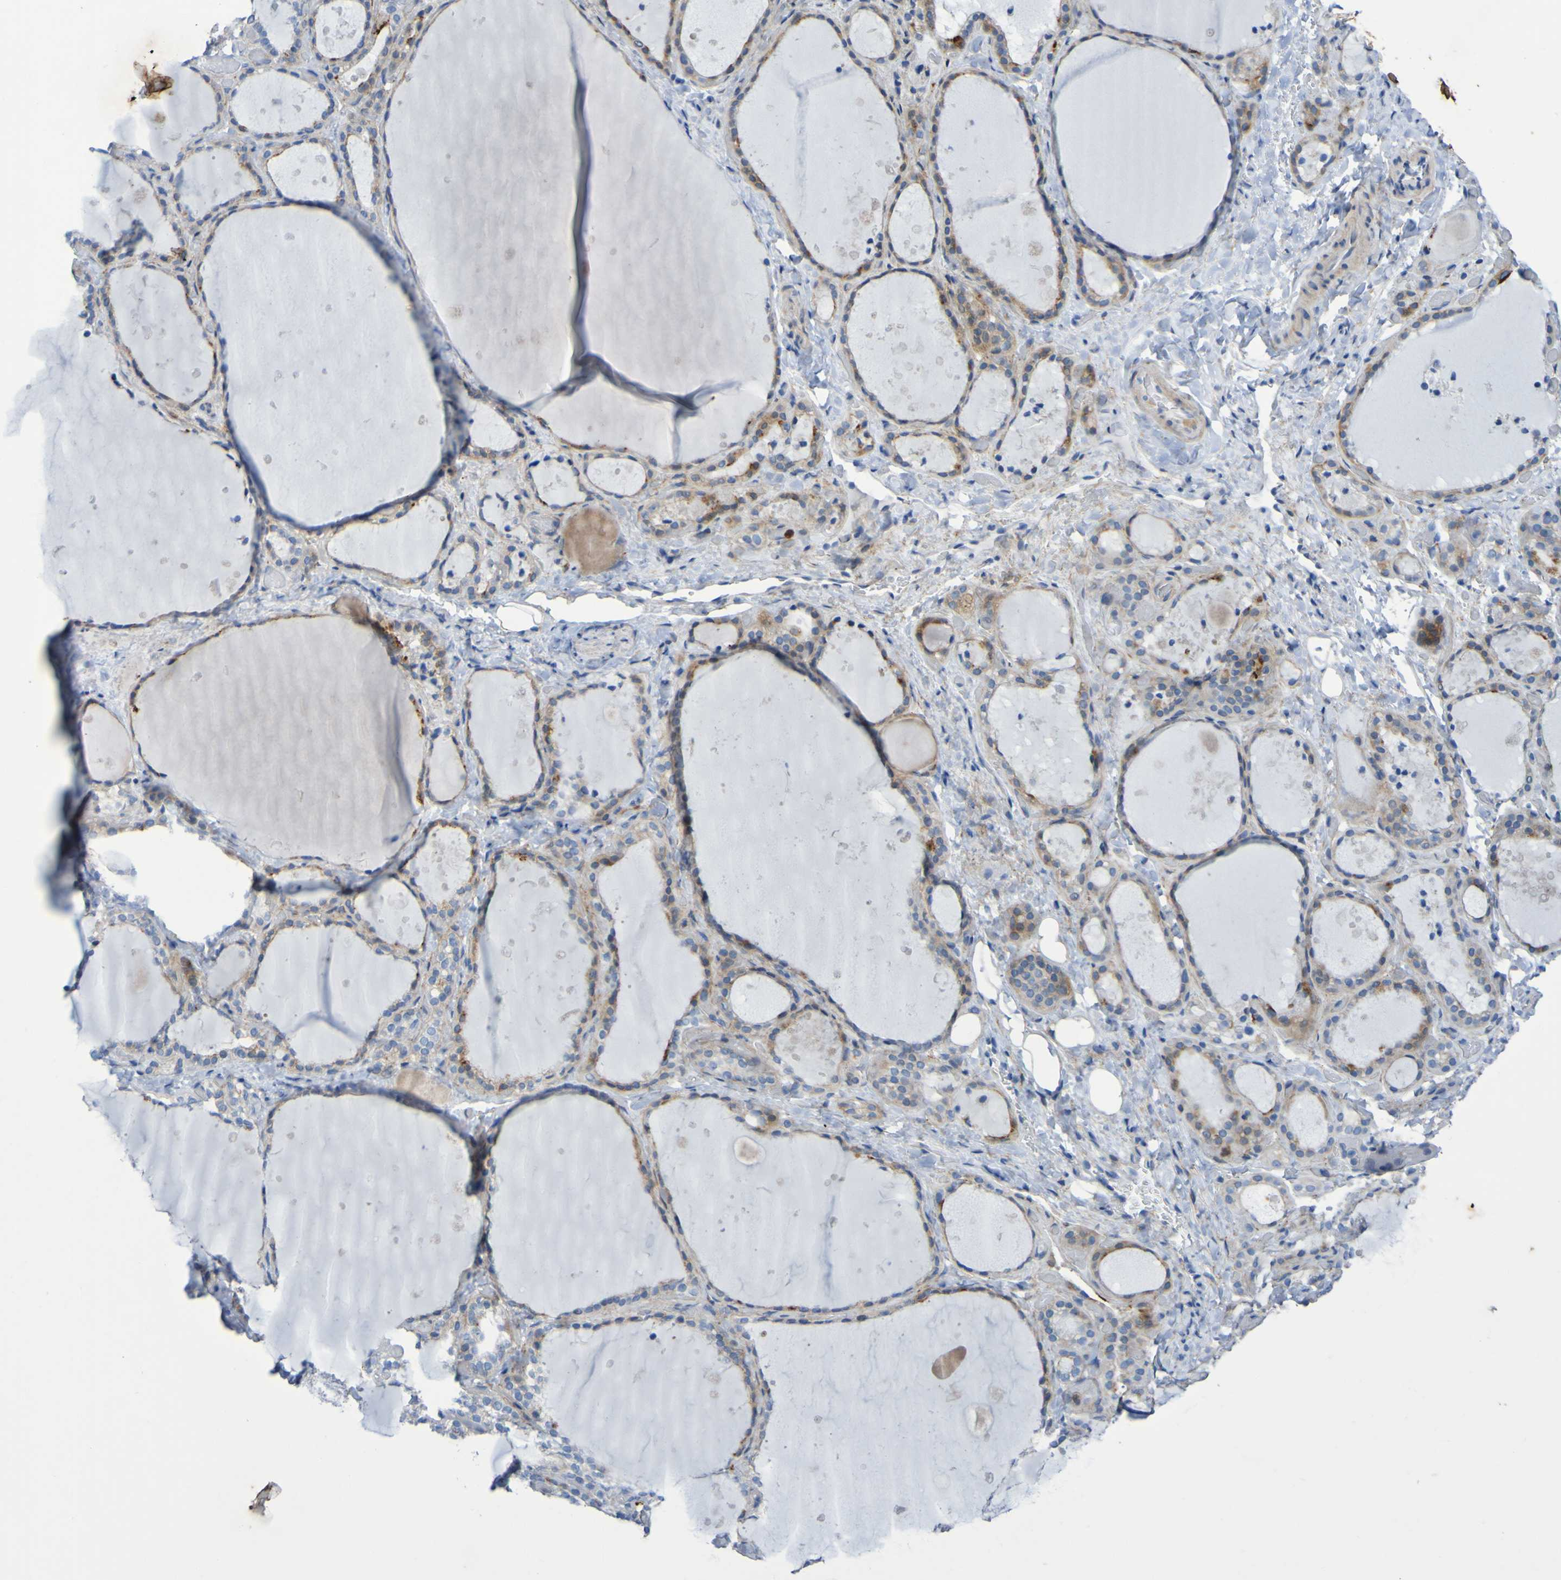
{"staining": {"intensity": "moderate", "quantity": ">75%", "location": "cytoplasmic/membranous"}, "tissue": "thyroid gland", "cell_type": "Glandular cells", "image_type": "normal", "snomed": [{"axis": "morphology", "description": "Normal tissue, NOS"}, {"axis": "topography", "description": "Thyroid gland"}], "caption": "Glandular cells exhibit moderate cytoplasmic/membranous expression in about >75% of cells in unremarkable thyroid gland.", "gene": "C11orf24", "patient": {"sex": "female", "age": 44}}